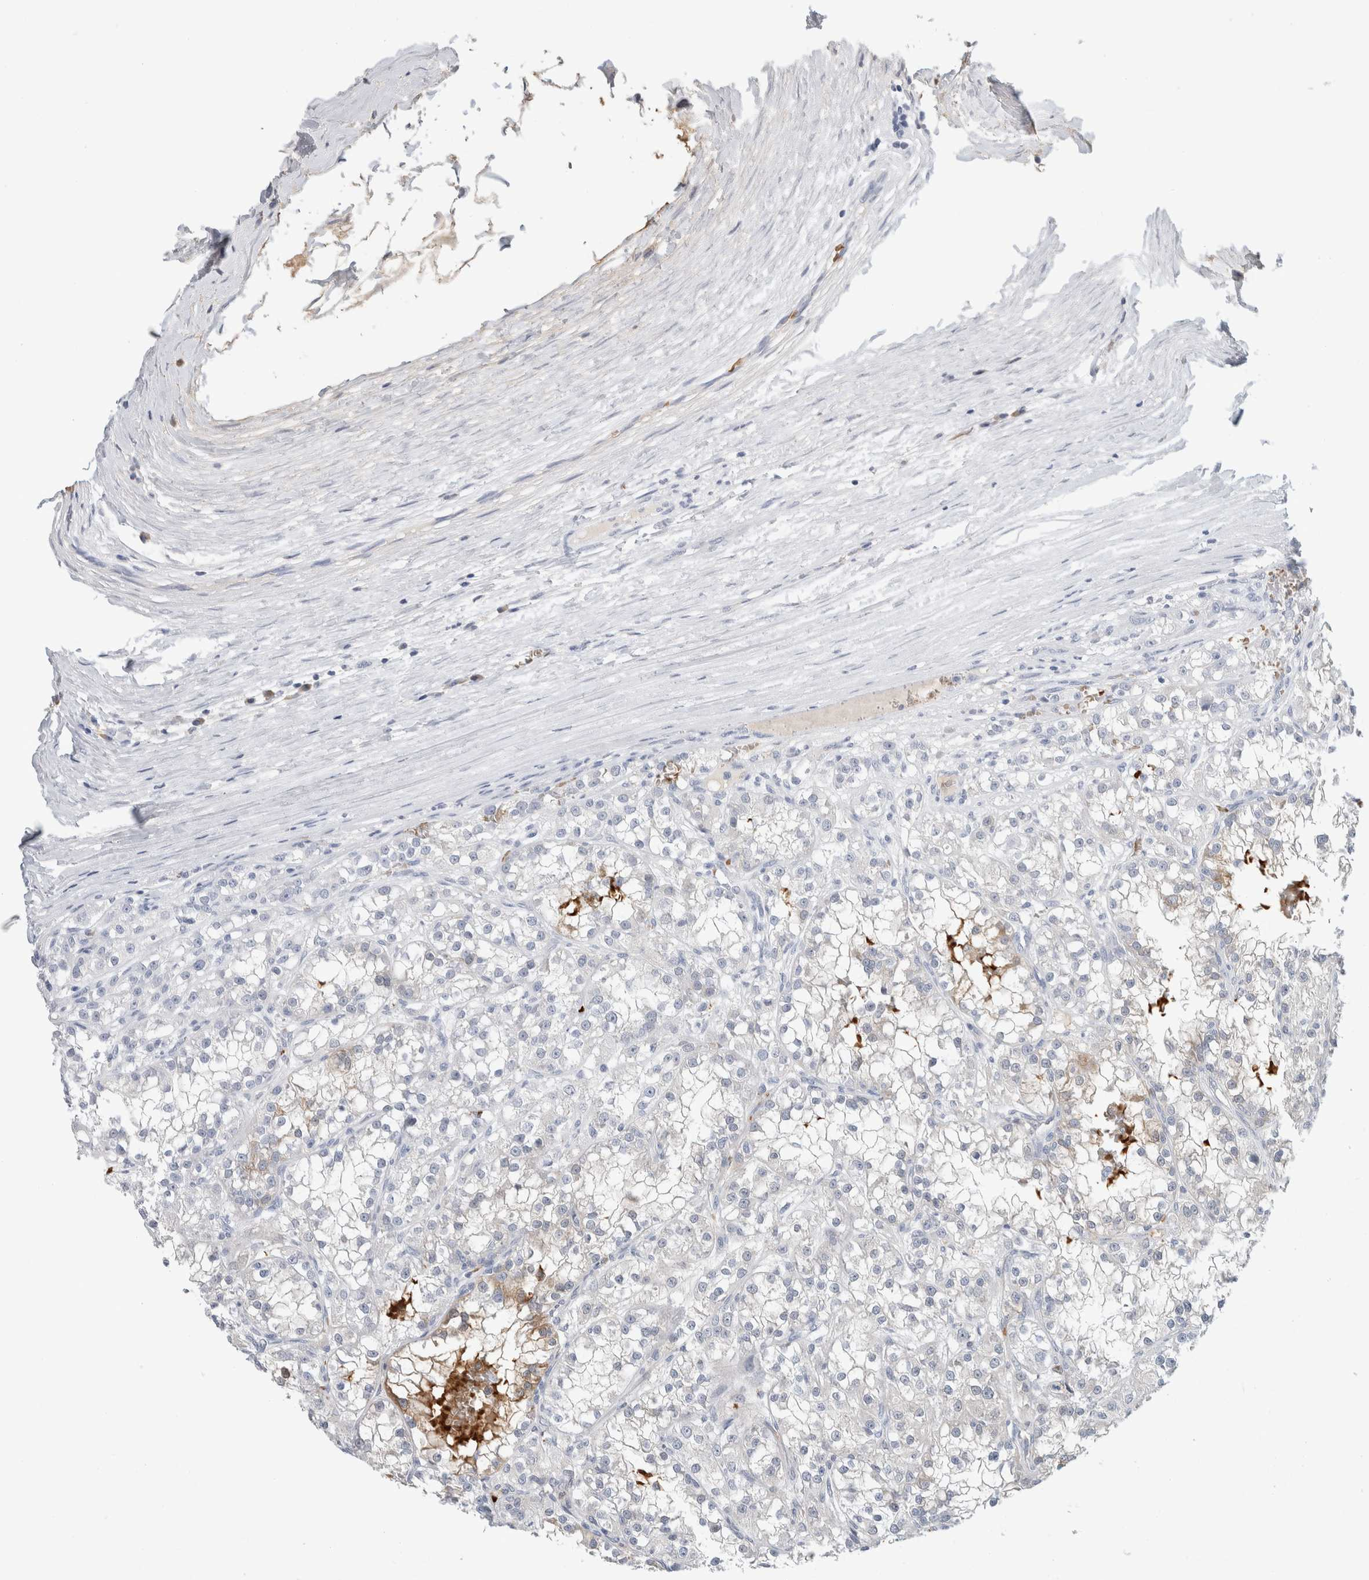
{"staining": {"intensity": "negative", "quantity": "none", "location": "none"}, "tissue": "renal cancer", "cell_type": "Tumor cells", "image_type": "cancer", "snomed": [{"axis": "morphology", "description": "Adenocarcinoma, NOS"}, {"axis": "topography", "description": "Kidney"}], "caption": "Histopathology image shows no protein expression in tumor cells of adenocarcinoma (renal) tissue.", "gene": "CA1", "patient": {"sex": "female", "age": 52}}